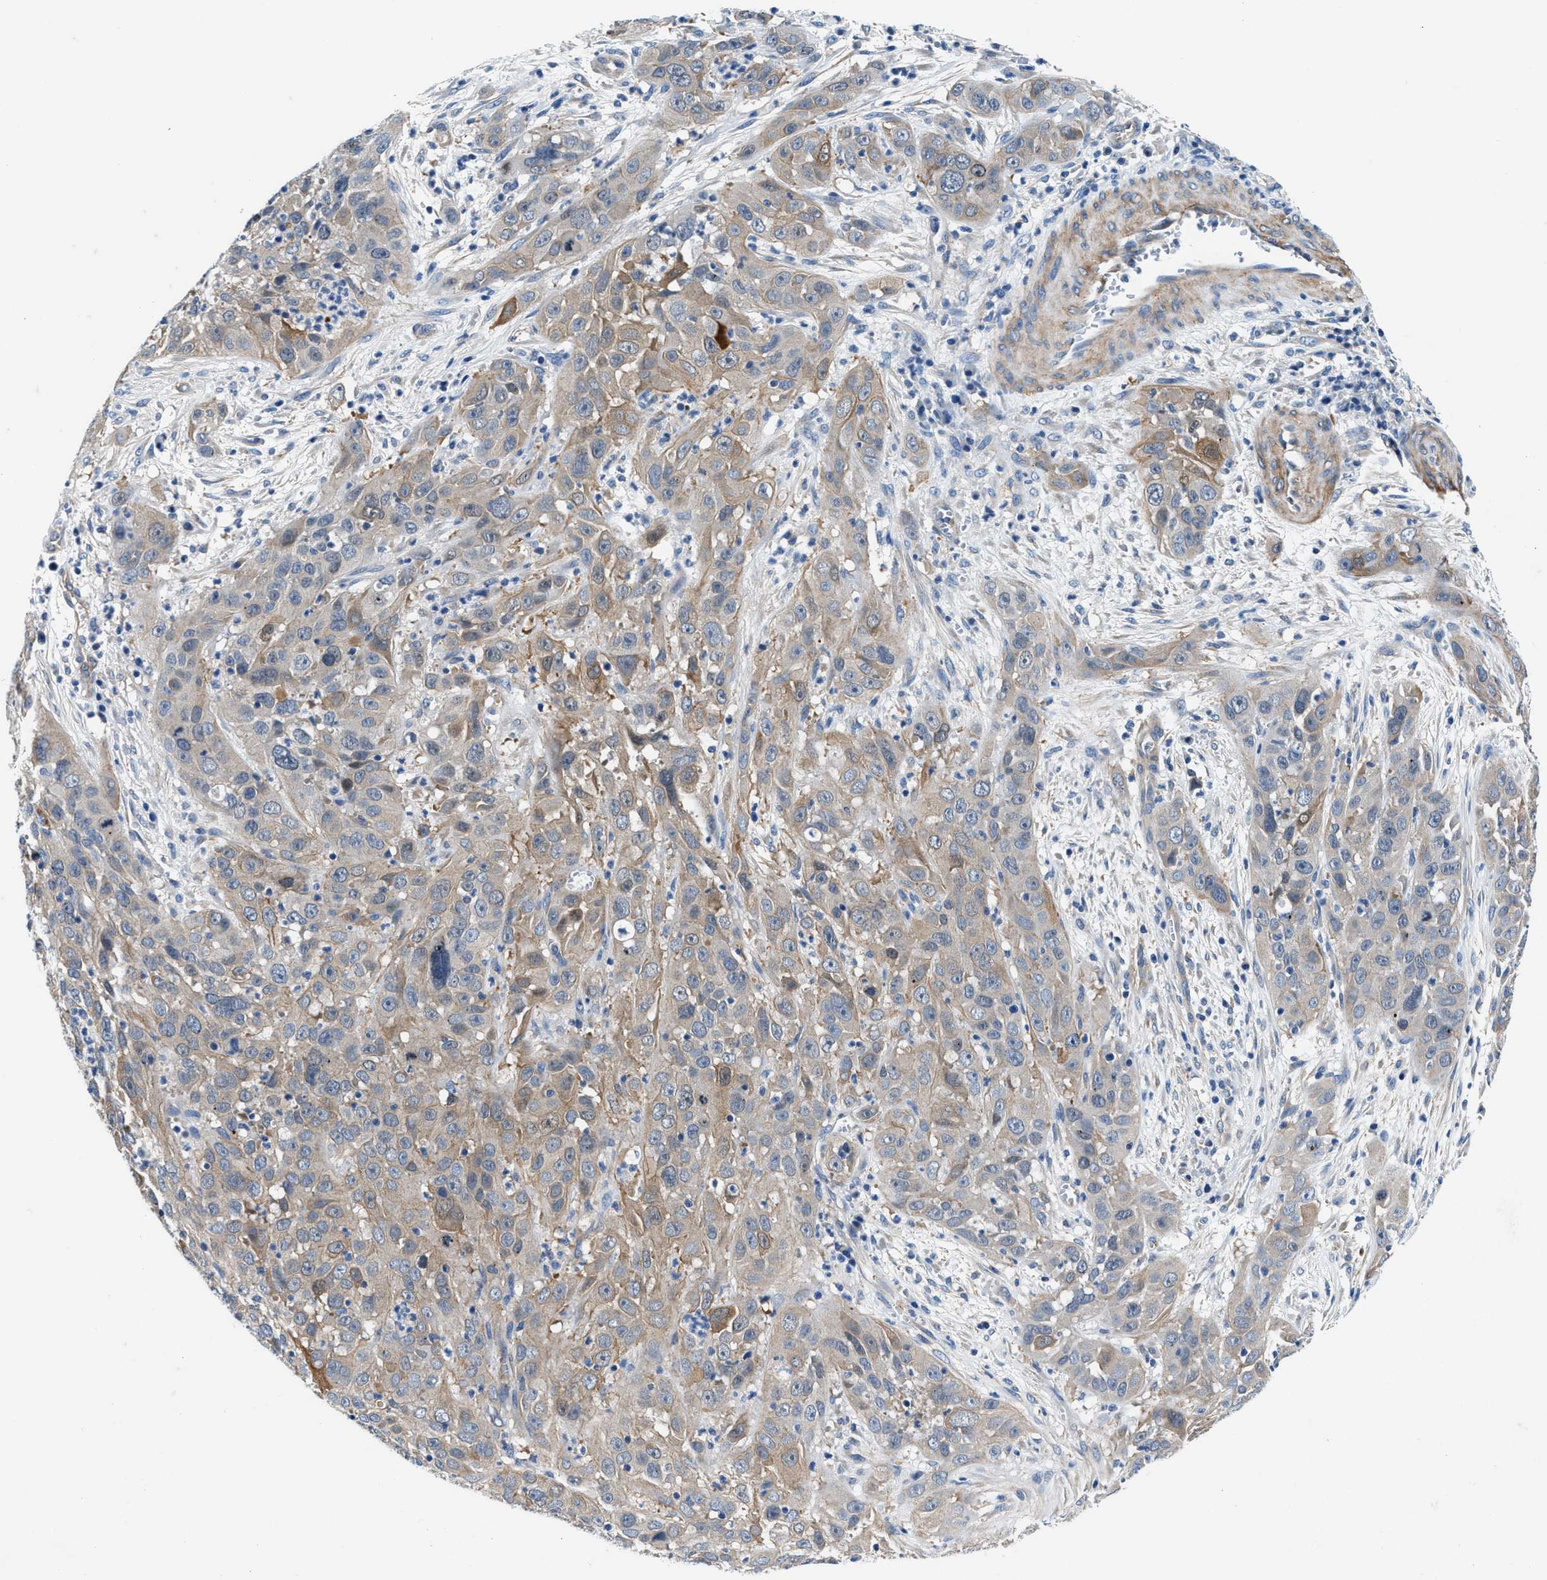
{"staining": {"intensity": "weak", "quantity": "25%-75%", "location": "cytoplasmic/membranous"}, "tissue": "cervical cancer", "cell_type": "Tumor cells", "image_type": "cancer", "snomed": [{"axis": "morphology", "description": "Squamous cell carcinoma, NOS"}, {"axis": "topography", "description": "Cervix"}], "caption": "Cervical cancer (squamous cell carcinoma) stained with a brown dye shows weak cytoplasmic/membranous positive positivity in about 25%-75% of tumor cells.", "gene": "PARG", "patient": {"sex": "female", "age": 32}}